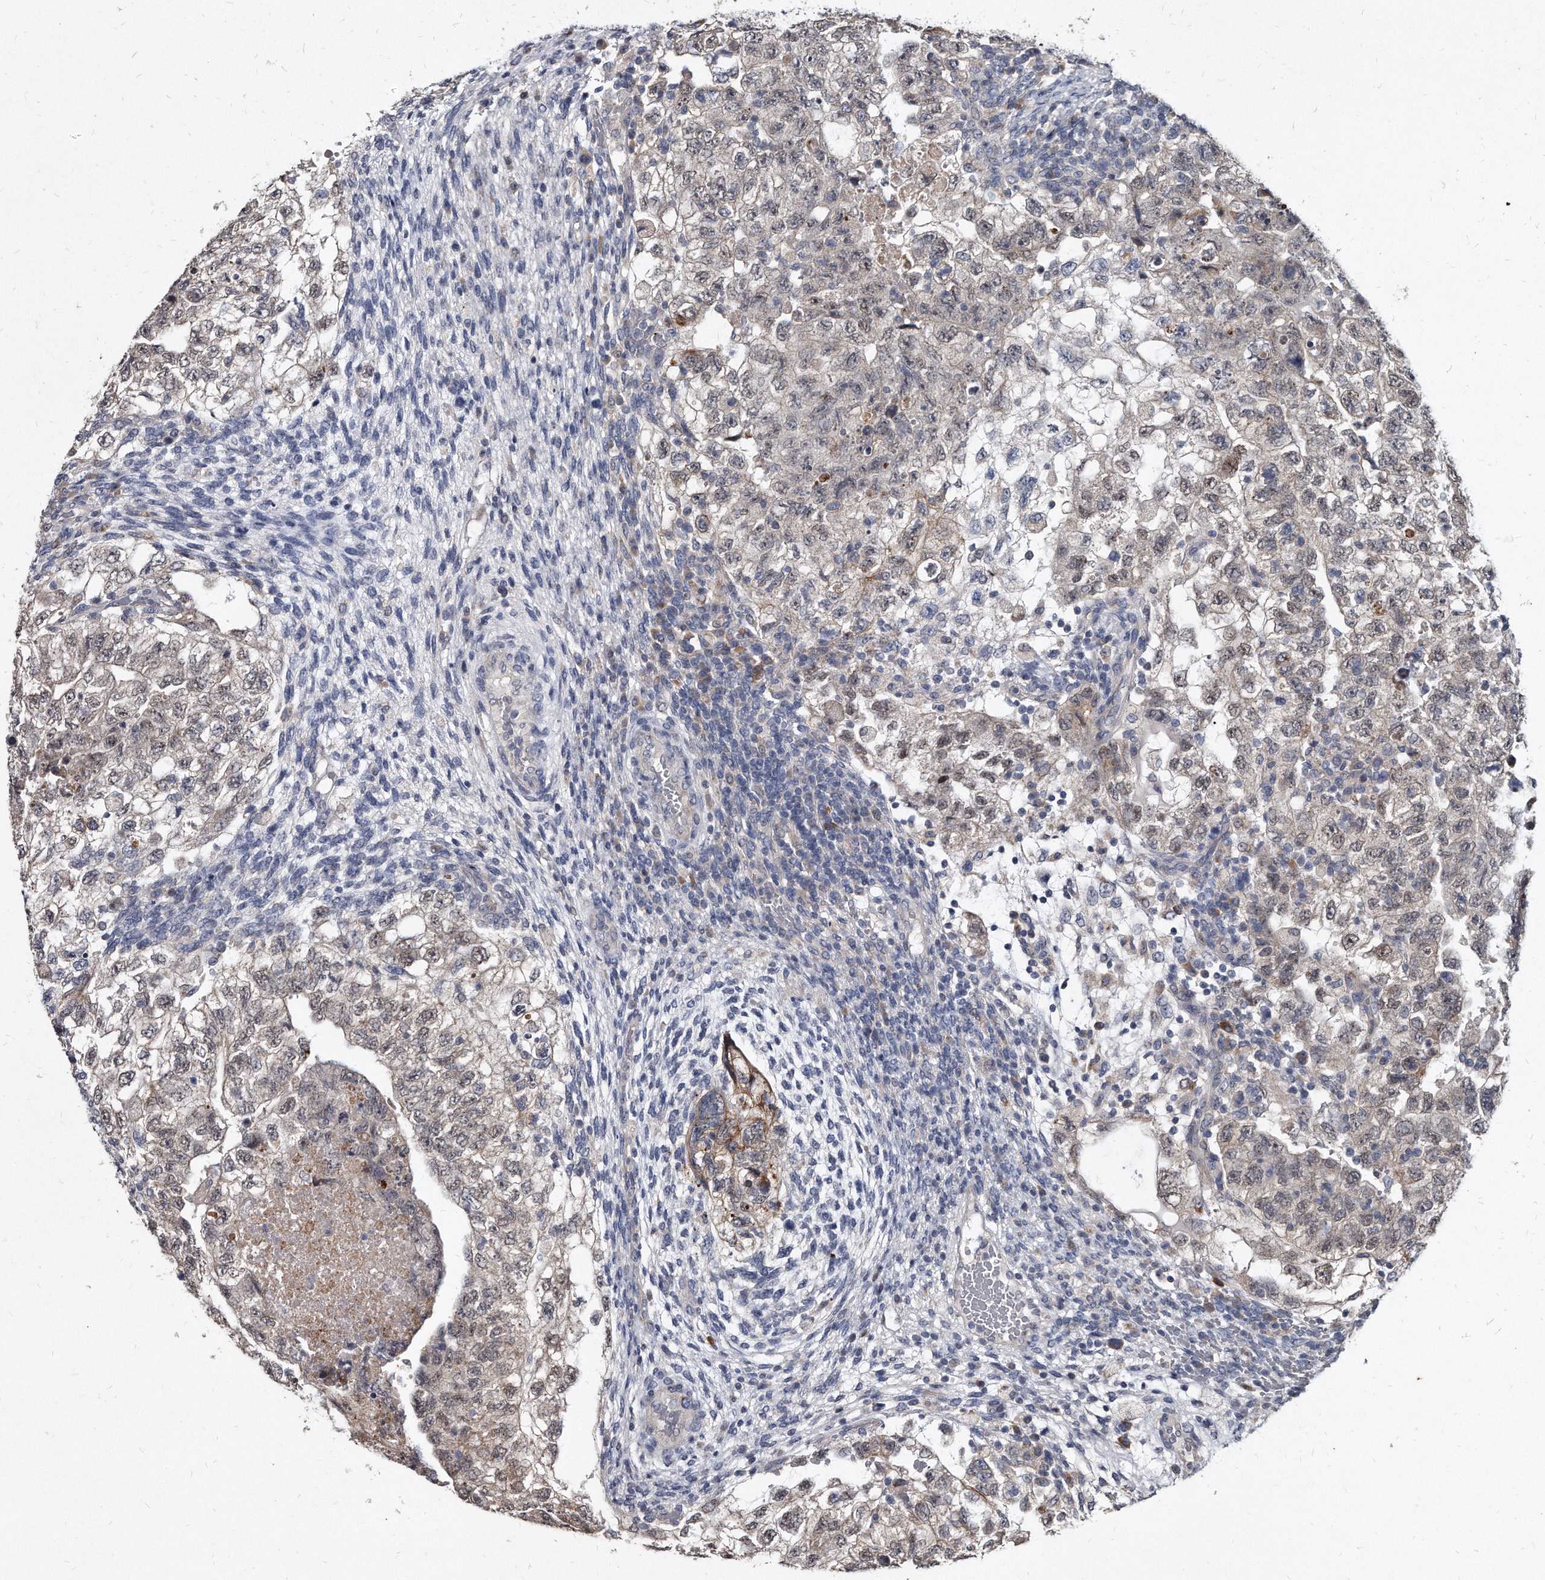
{"staining": {"intensity": "weak", "quantity": "25%-75%", "location": "cytoplasmic/membranous,nuclear"}, "tissue": "testis cancer", "cell_type": "Tumor cells", "image_type": "cancer", "snomed": [{"axis": "morphology", "description": "Carcinoma, Embryonal, NOS"}, {"axis": "topography", "description": "Testis"}], "caption": "A brown stain shows weak cytoplasmic/membranous and nuclear positivity of a protein in human testis cancer tumor cells. (brown staining indicates protein expression, while blue staining denotes nuclei).", "gene": "KLHDC3", "patient": {"sex": "male", "age": 36}}